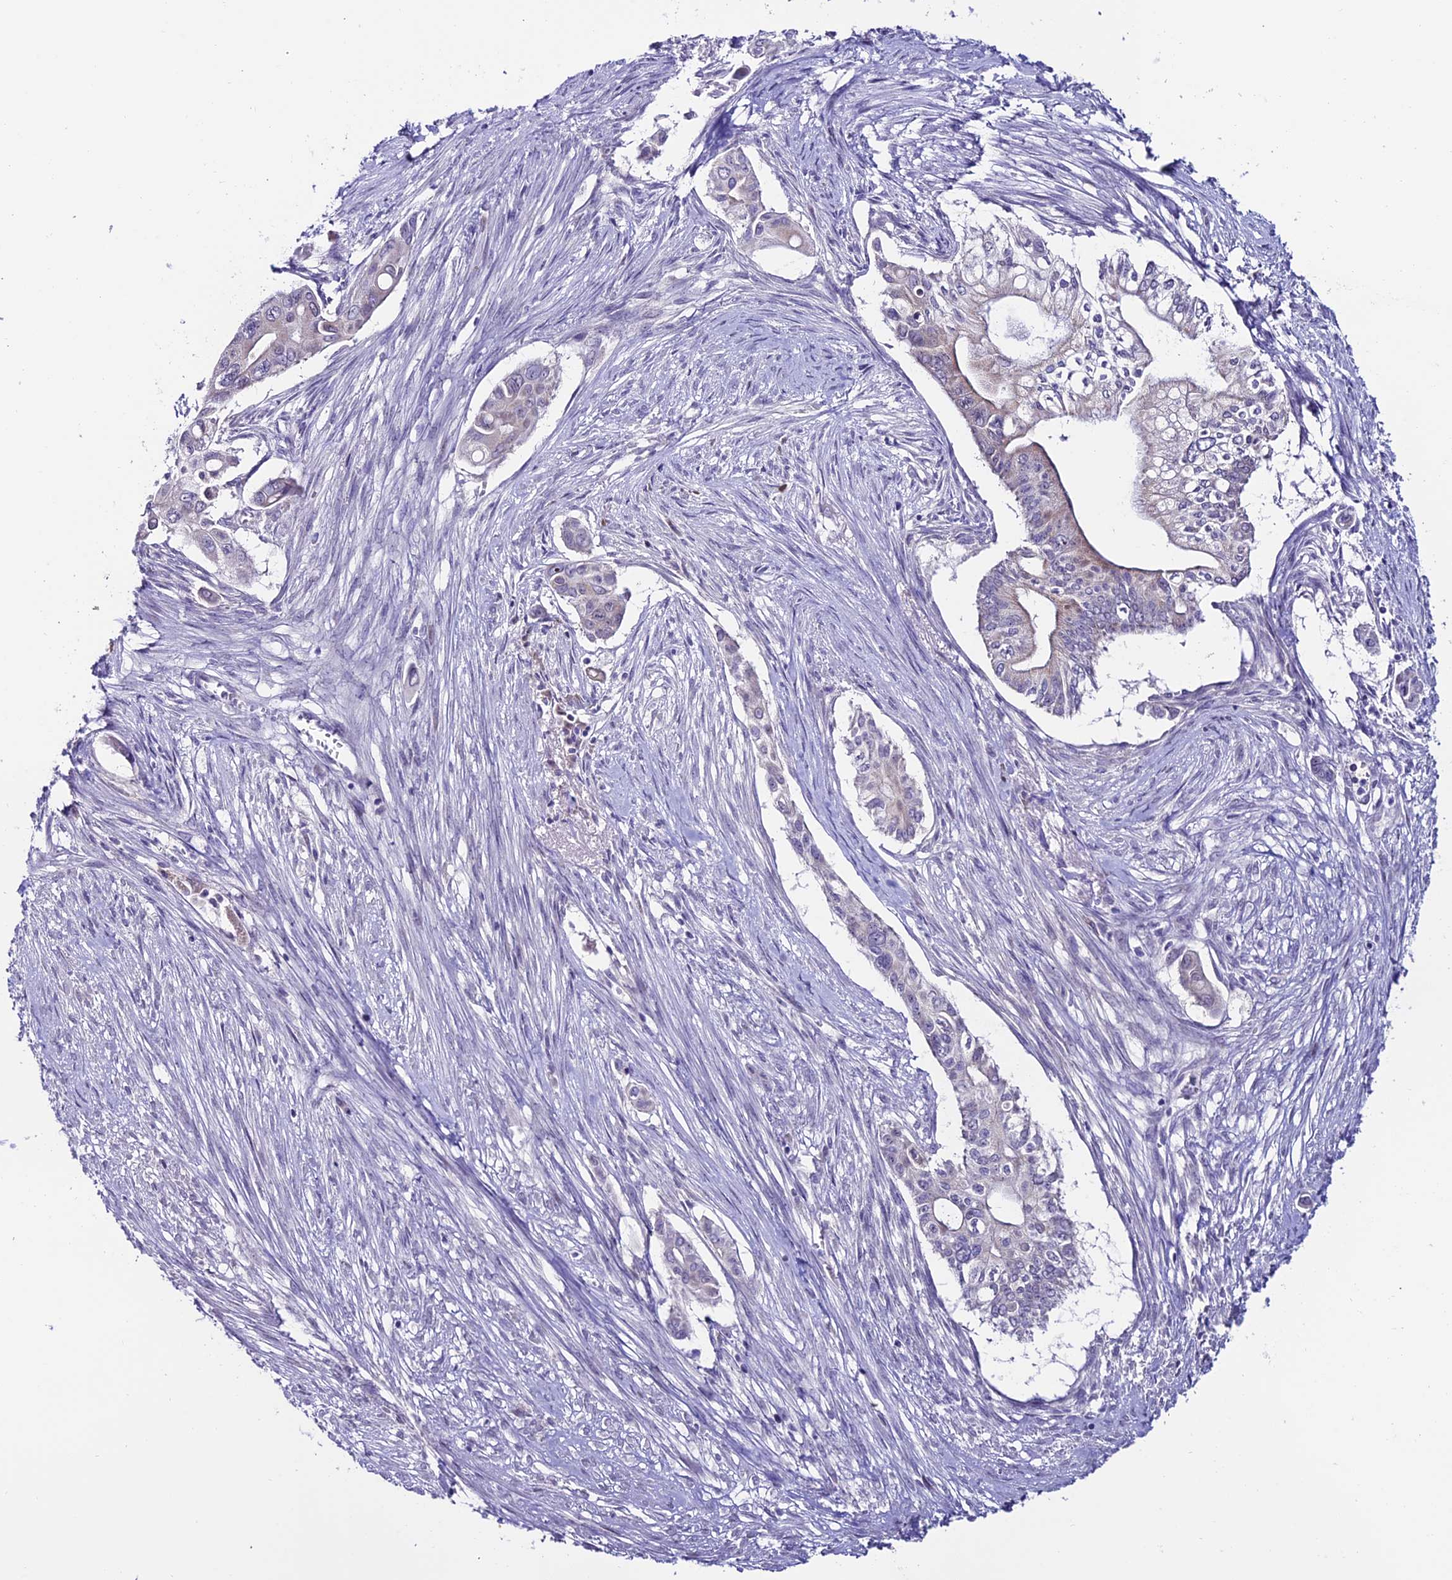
{"staining": {"intensity": "weak", "quantity": "25%-75%", "location": "cytoplasmic/membranous"}, "tissue": "pancreatic cancer", "cell_type": "Tumor cells", "image_type": "cancer", "snomed": [{"axis": "morphology", "description": "Adenocarcinoma, NOS"}, {"axis": "topography", "description": "Pancreas"}], "caption": "Brown immunohistochemical staining in human pancreatic cancer shows weak cytoplasmic/membranous staining in about 25%-75% of tumor cells.", "gene": "SLC10A1", "patient": {"sex": "male", "age": 68}}